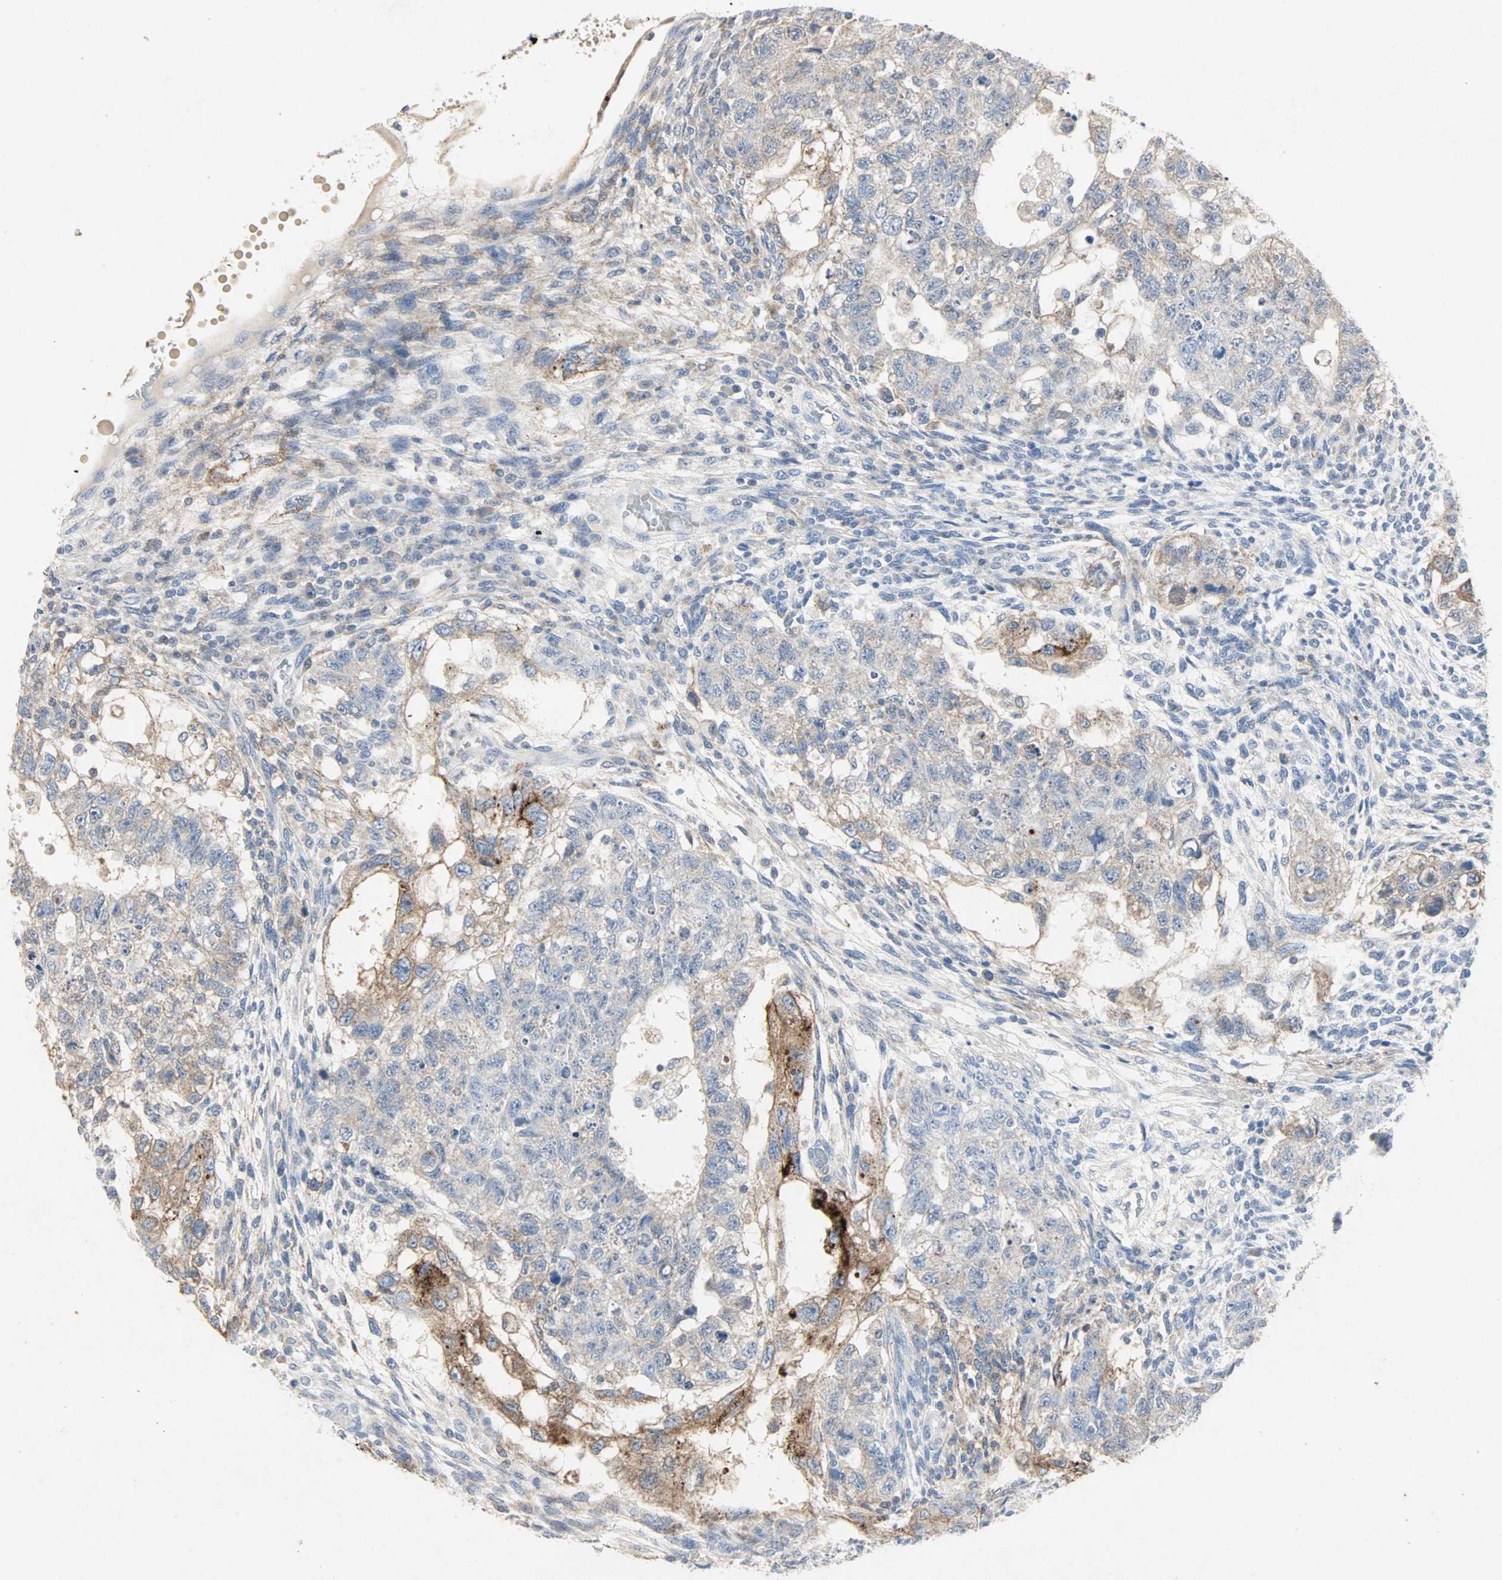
{"staining": {"intensity": "weak", "quantity": "25%-75%", "location": "cytoplasmic/membranous"}, "tissue": "testis cancer", "cell_type": "Tumor cells", "image_type": "cancer", "snomed": [{"axis": "morphology", "description": "Normal tissue, NOS"}, {"axis": "morphology", "description": "Carcinoma, Embryonal, NOS"}, {"axis": "topography", "description": "Testis"}], "caption": "There is low levels of weak cytoplasmic/membranous positivity in tumor cells of testis embryonal carcinoma, as demonstrated by immunohistochemical staining (brown color).", "gene": "CEACAM6", "patient": {"sex": "male", "age": 36}}